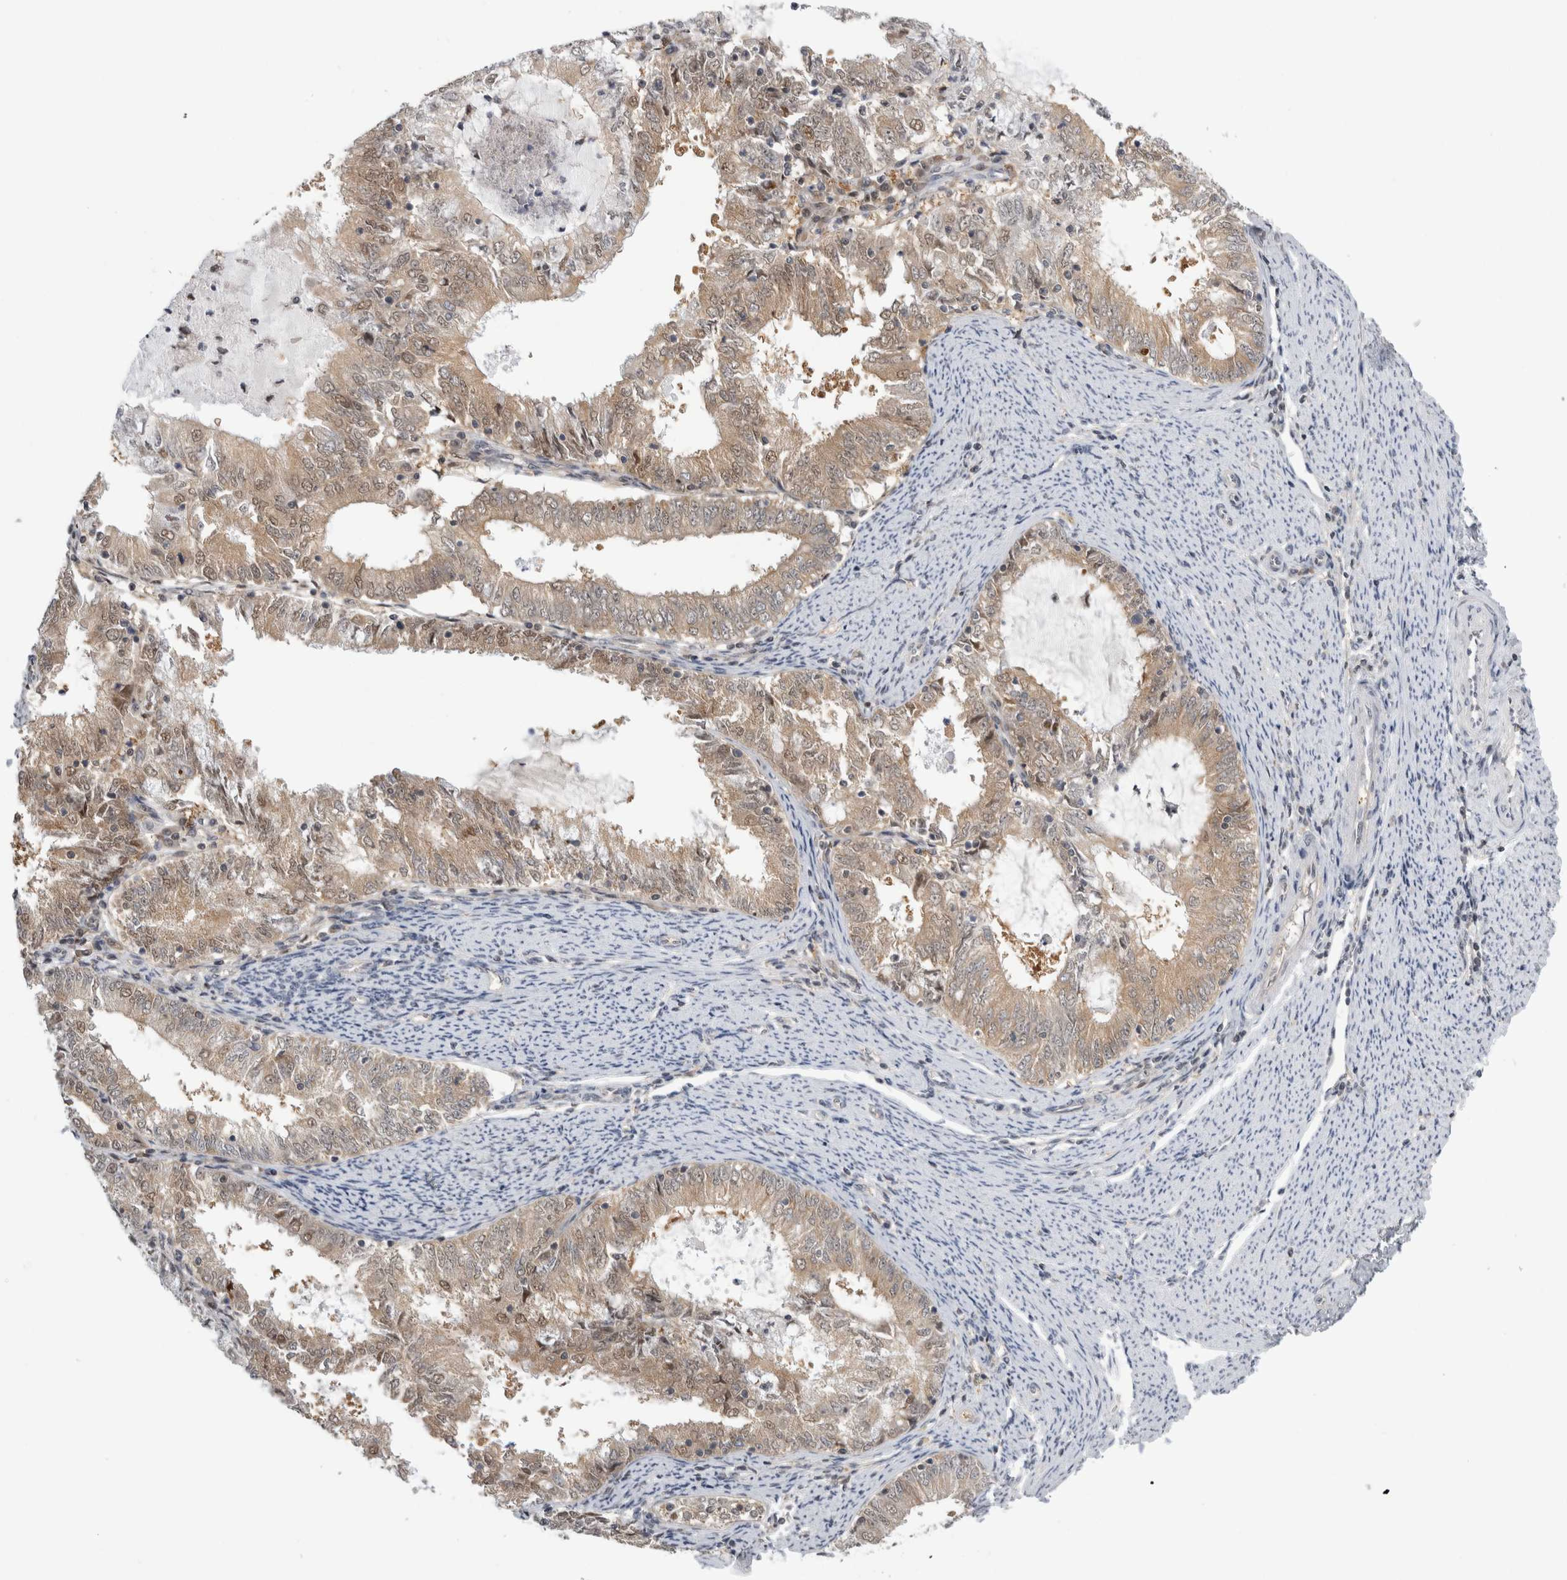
{"staining": {"intensity": "weak", "quantity": ">75%", "location": "cytoplasmic/membranous"}, "tissue": "endometrial cancer", "cell_type": "Tumor cells", "image_type": "cancer", "snomed": [{"axis": "morphology", "description": "Adenocarcinoma, NOS"}, {"axis": "topography", "description": "Endometrium"}], "caption": "Human endometrial adenocarcinoma stained with a protein marker shows weak staining in tumor cells.", "gene": "PSMB2", "patient": {"sex": "female", "age": 57}}